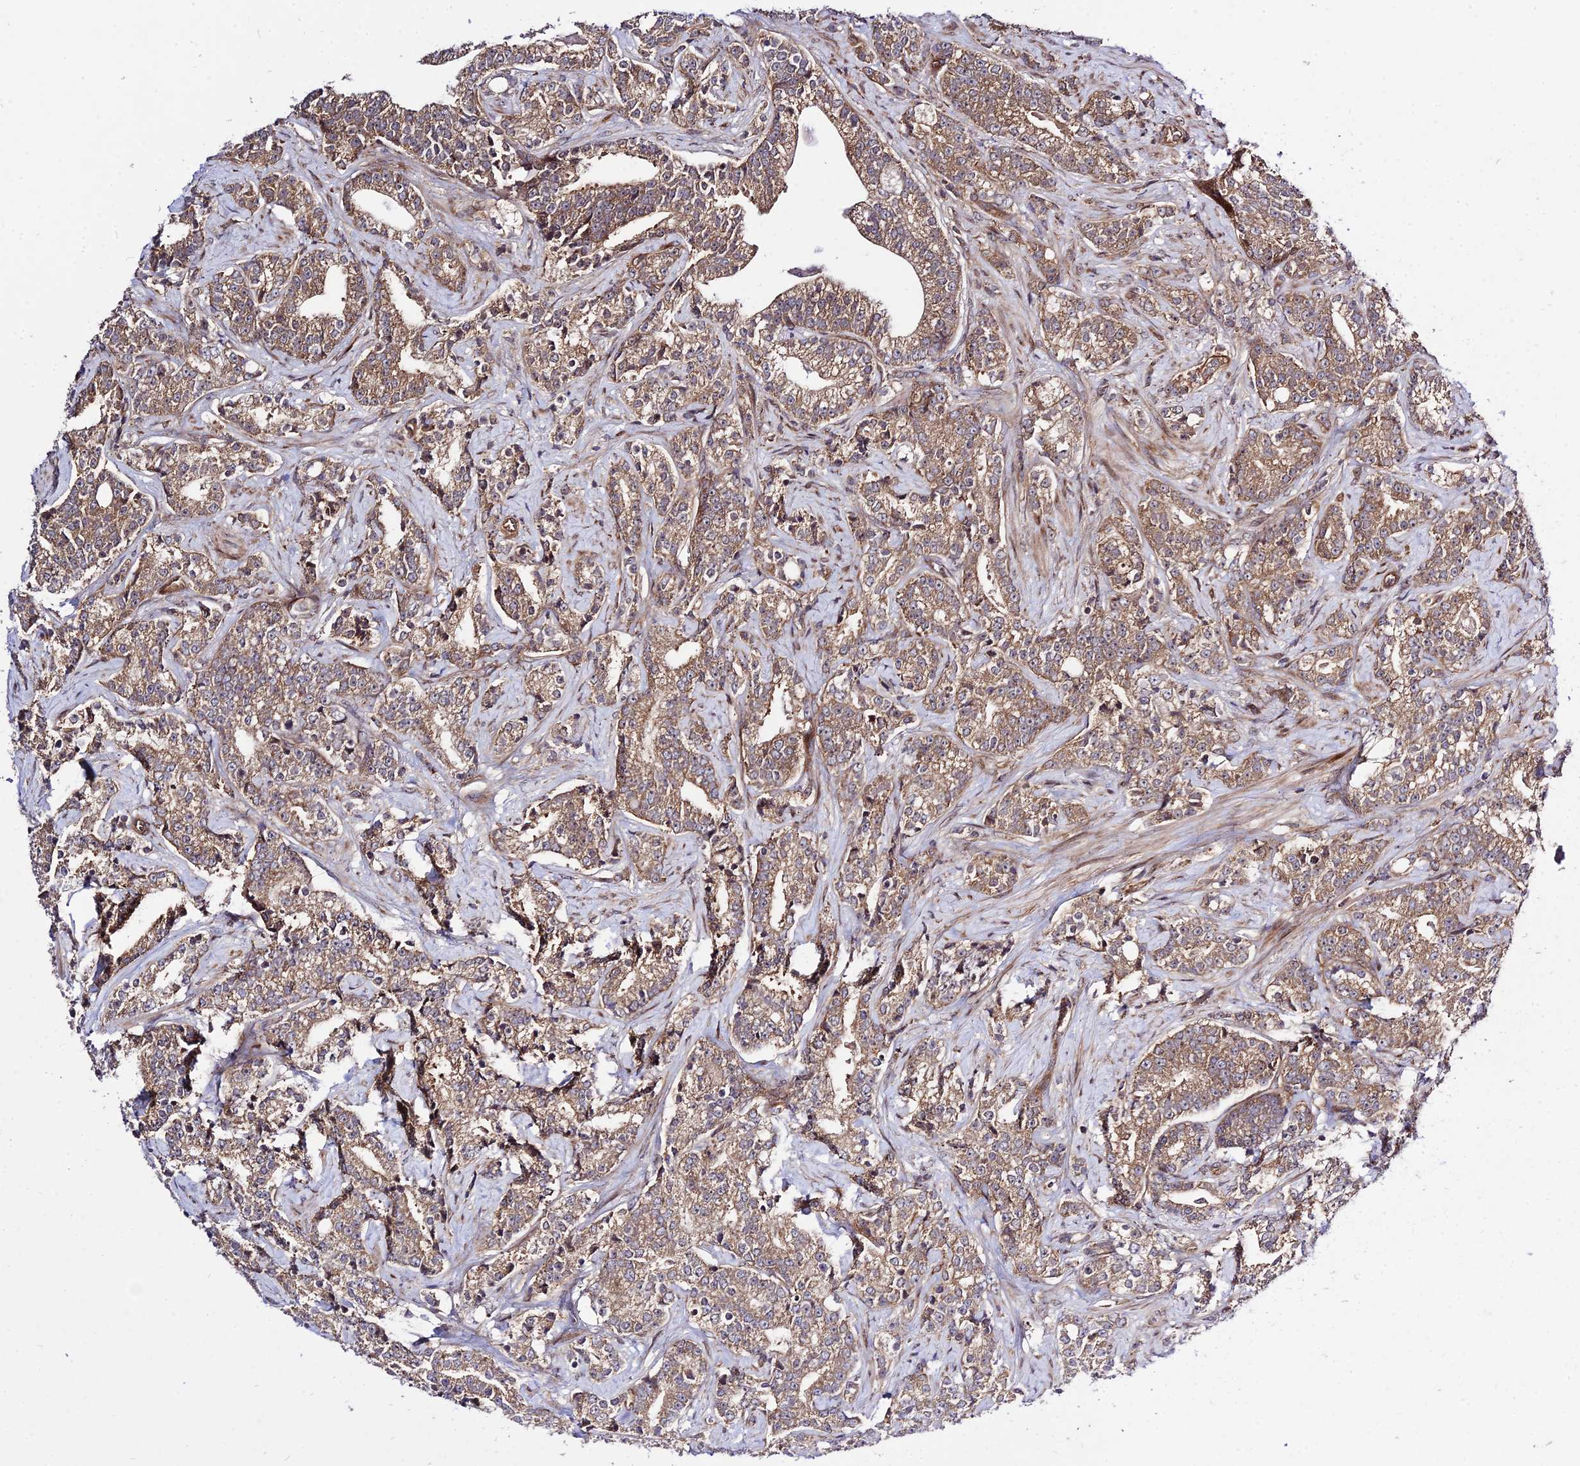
{"staining": {"intensity": "moderate", "quantity": ">75%", "location": "cytoplasmic/membranous"}, "tissue": "prostate cancer", "cell_type": "Tumor cells", "image_type": "cancer", "snomed": [{"axis": "morphology", "description": "Adenocarcinoma, High grade"}, {"axis": "topography", "description": "Prostate"}], "caption": "Immunohistochemistry (DAB (3,3'-diaminobenzidine)) staining of prostate cancer (adenocarcinoma (high-grade)) displays moderate cytoplasmic/membranous protein positivity in approximately >75% of tumor cells. The staining is performed using DAB brown chromogen to label protein expression. The nuclei are counter-stained blue using hematoxylin.", "gene": "SMG6", "patient": {"sex": "male", "age": 67}}